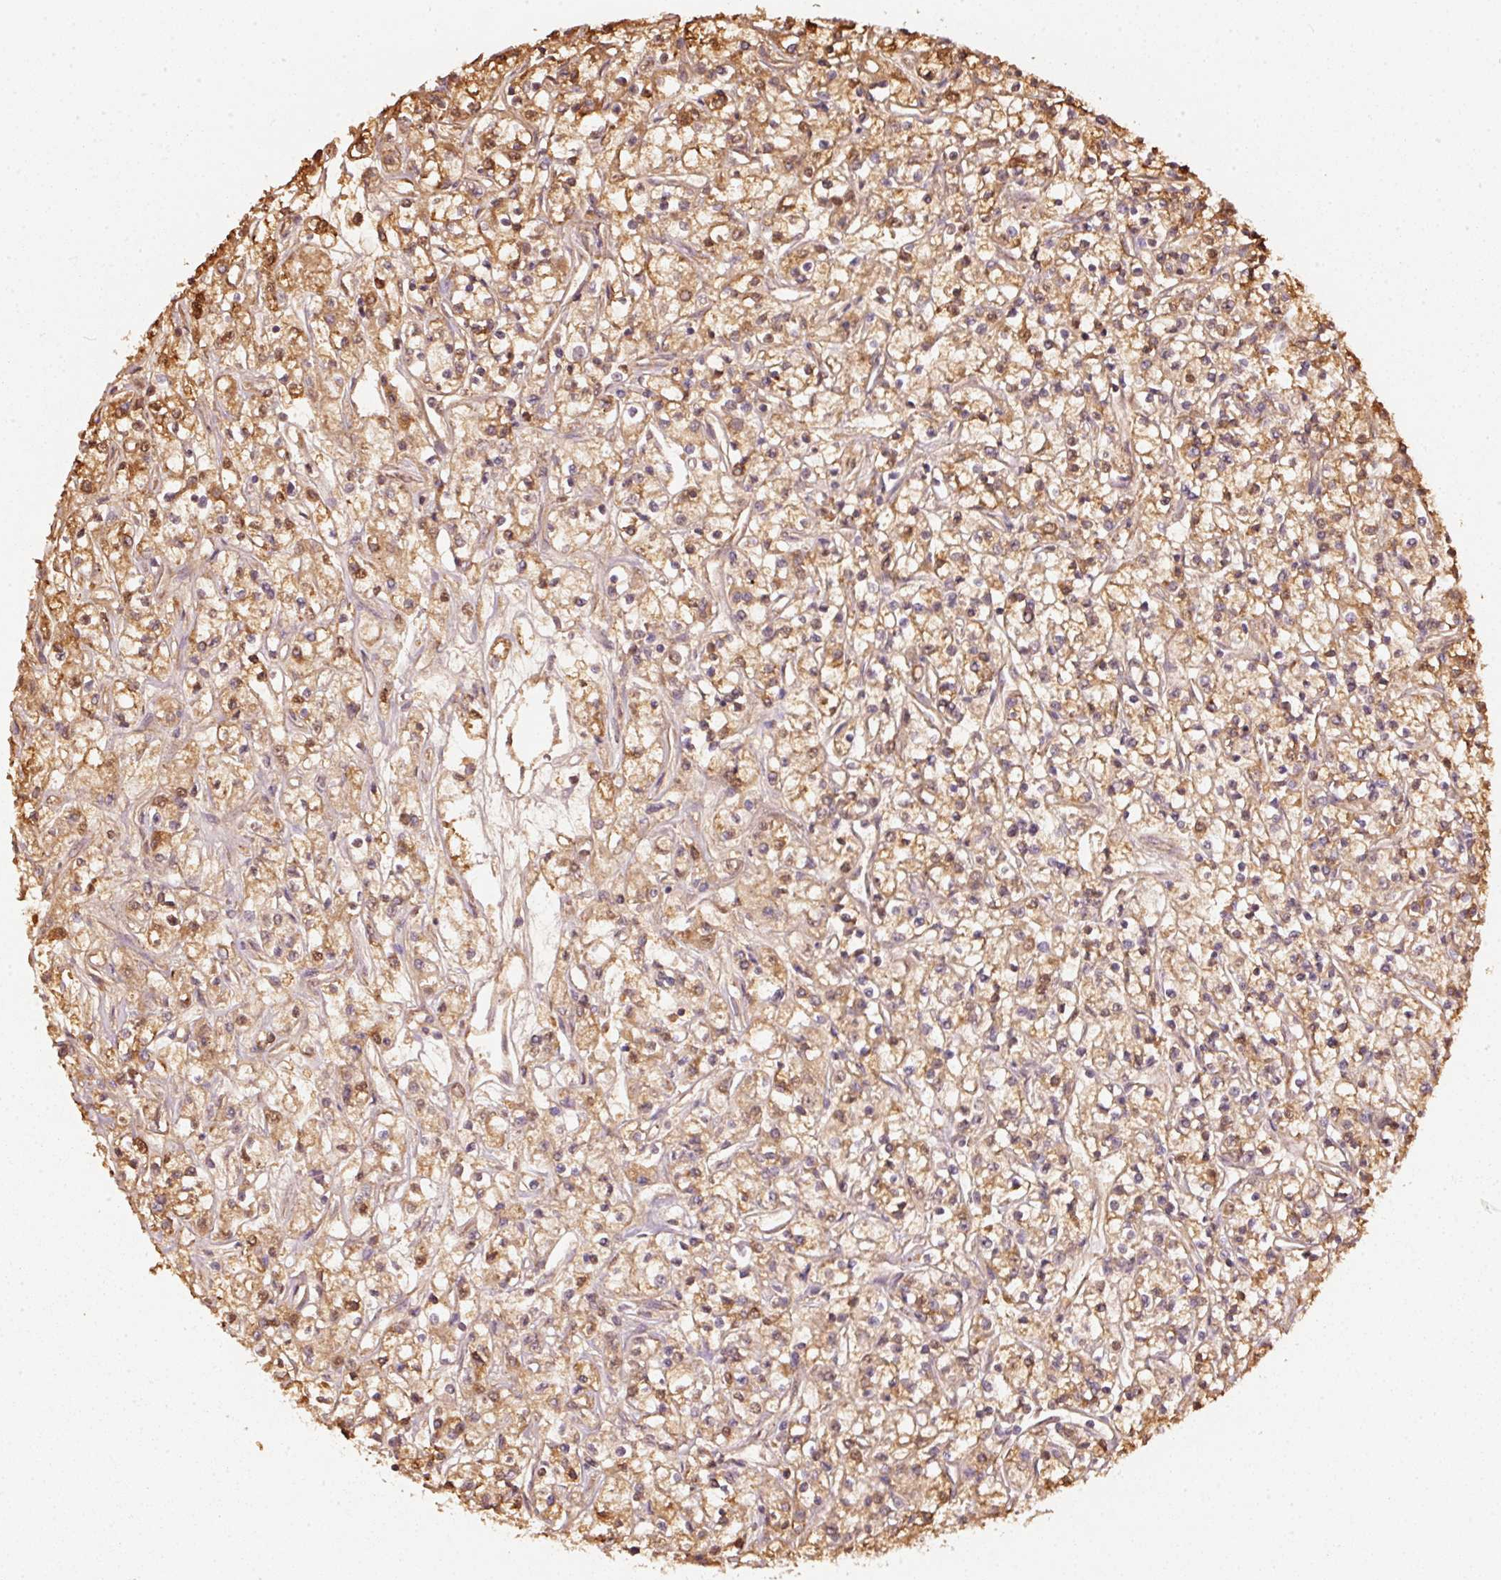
{"staining": {"intensity": "moderate", "quantity": ">75%", "location": "cytoplasmic/membranous"}, "tissue": "renal cancer", "cell_type": "Tumor cells", "image_type": "cancer", "snomed": [{"axis": "morphology", "description": "Adenocarcinoma, NOS"}, {"axis": "topography", "description": "Kidney"}], "caption": "Immunohistochemical staining of adenocarcinoma (renal) displays medium levels of moderate cytoplasmic/membranous protein staining in approximately >75% of tumor cells. Nuclei are stained in blue.", "gene": "STAU1", "patient": {"sex": "female", "age": 59}}